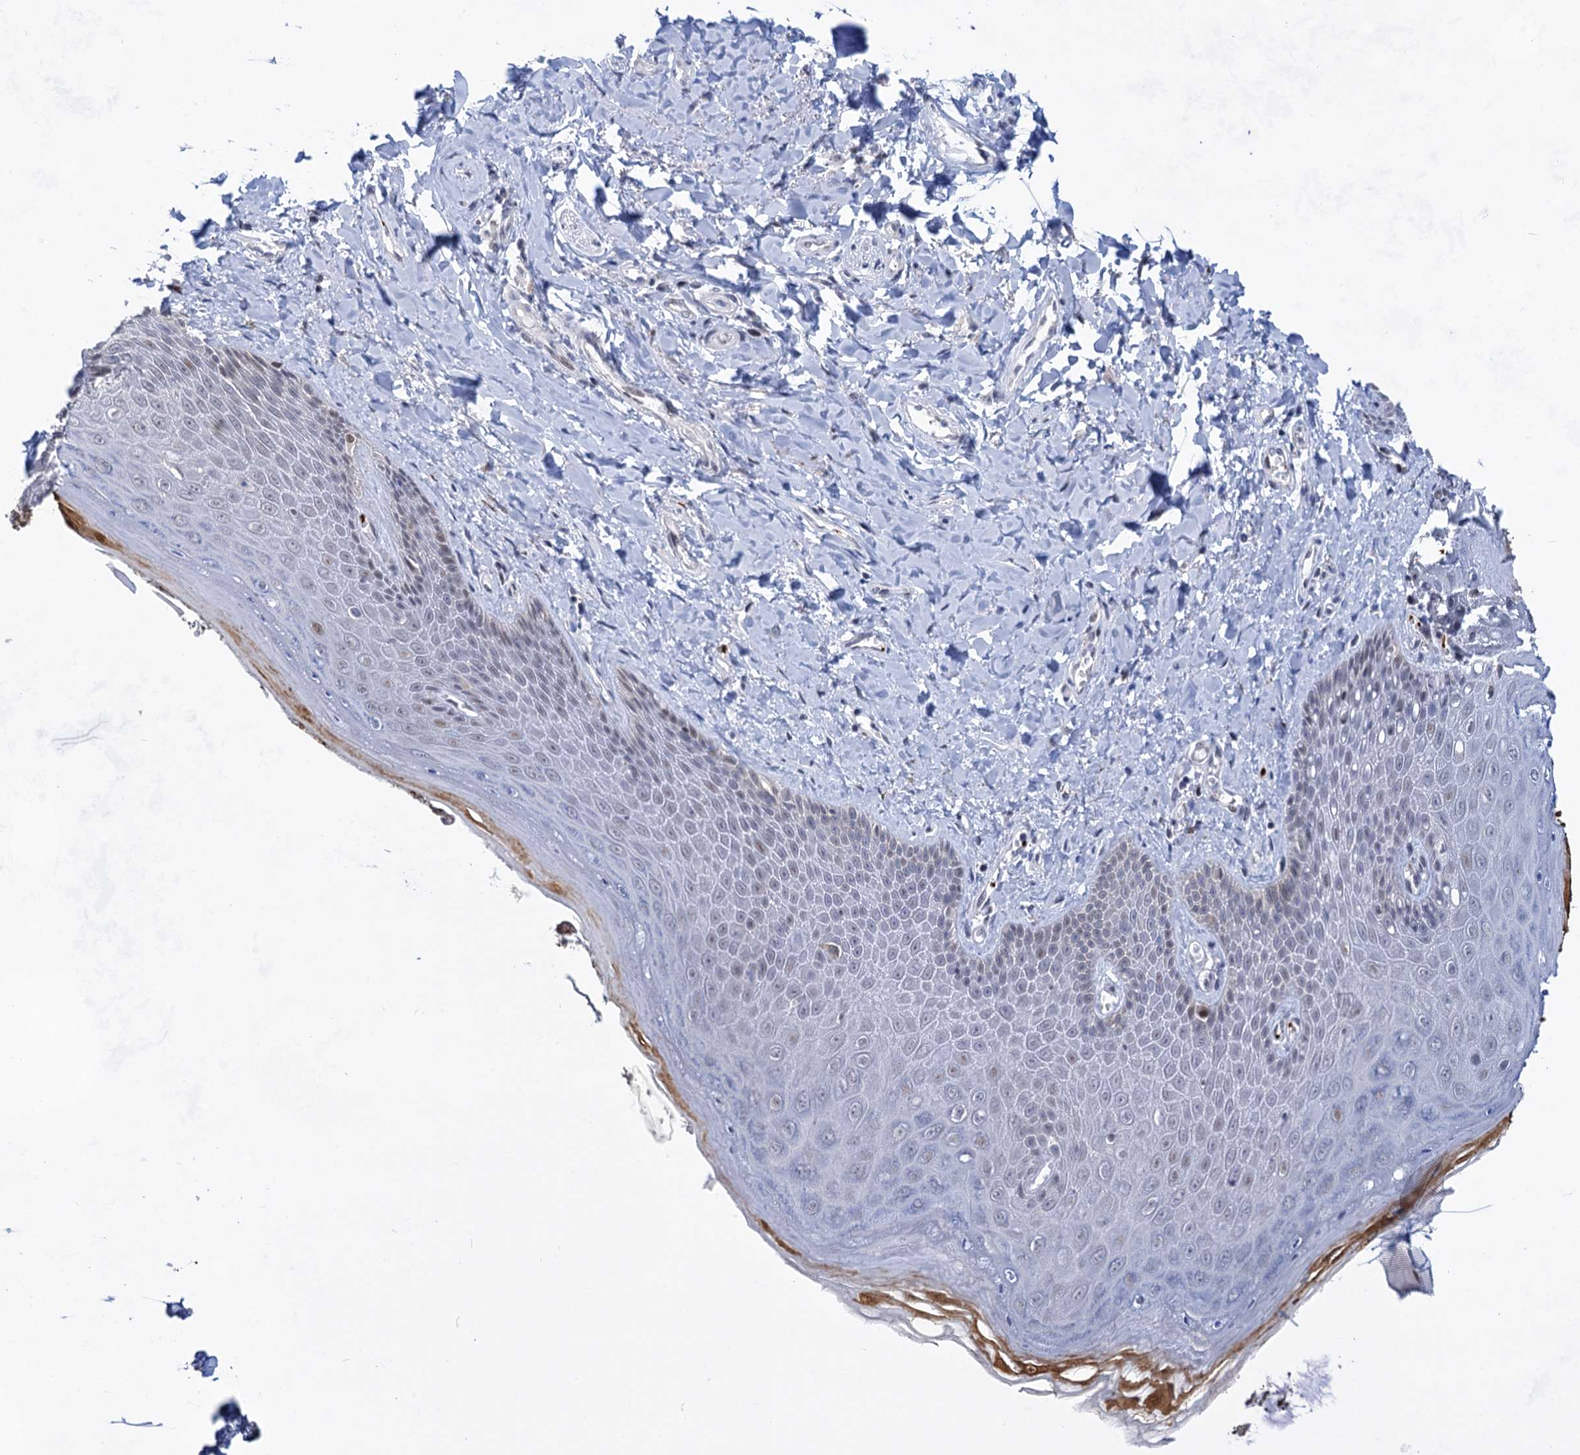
{"staining": {"intensity": "weak", "quantity": "<25%", "location": "nuclear"}, "tissue": "skin", "cell_type": "Epidermal cells", "image_type": "normal", "snomed": [{"axis": "morphology", "description": "Normal tissue, NOS"}, {"axis": "topography", "description": "Anal"}], "caption": "Immunohistochemistry of benign skin exhibits no staining in epidermal cells.", "gene": "MON2", "patient": {"sex": "male", "age": 78}}